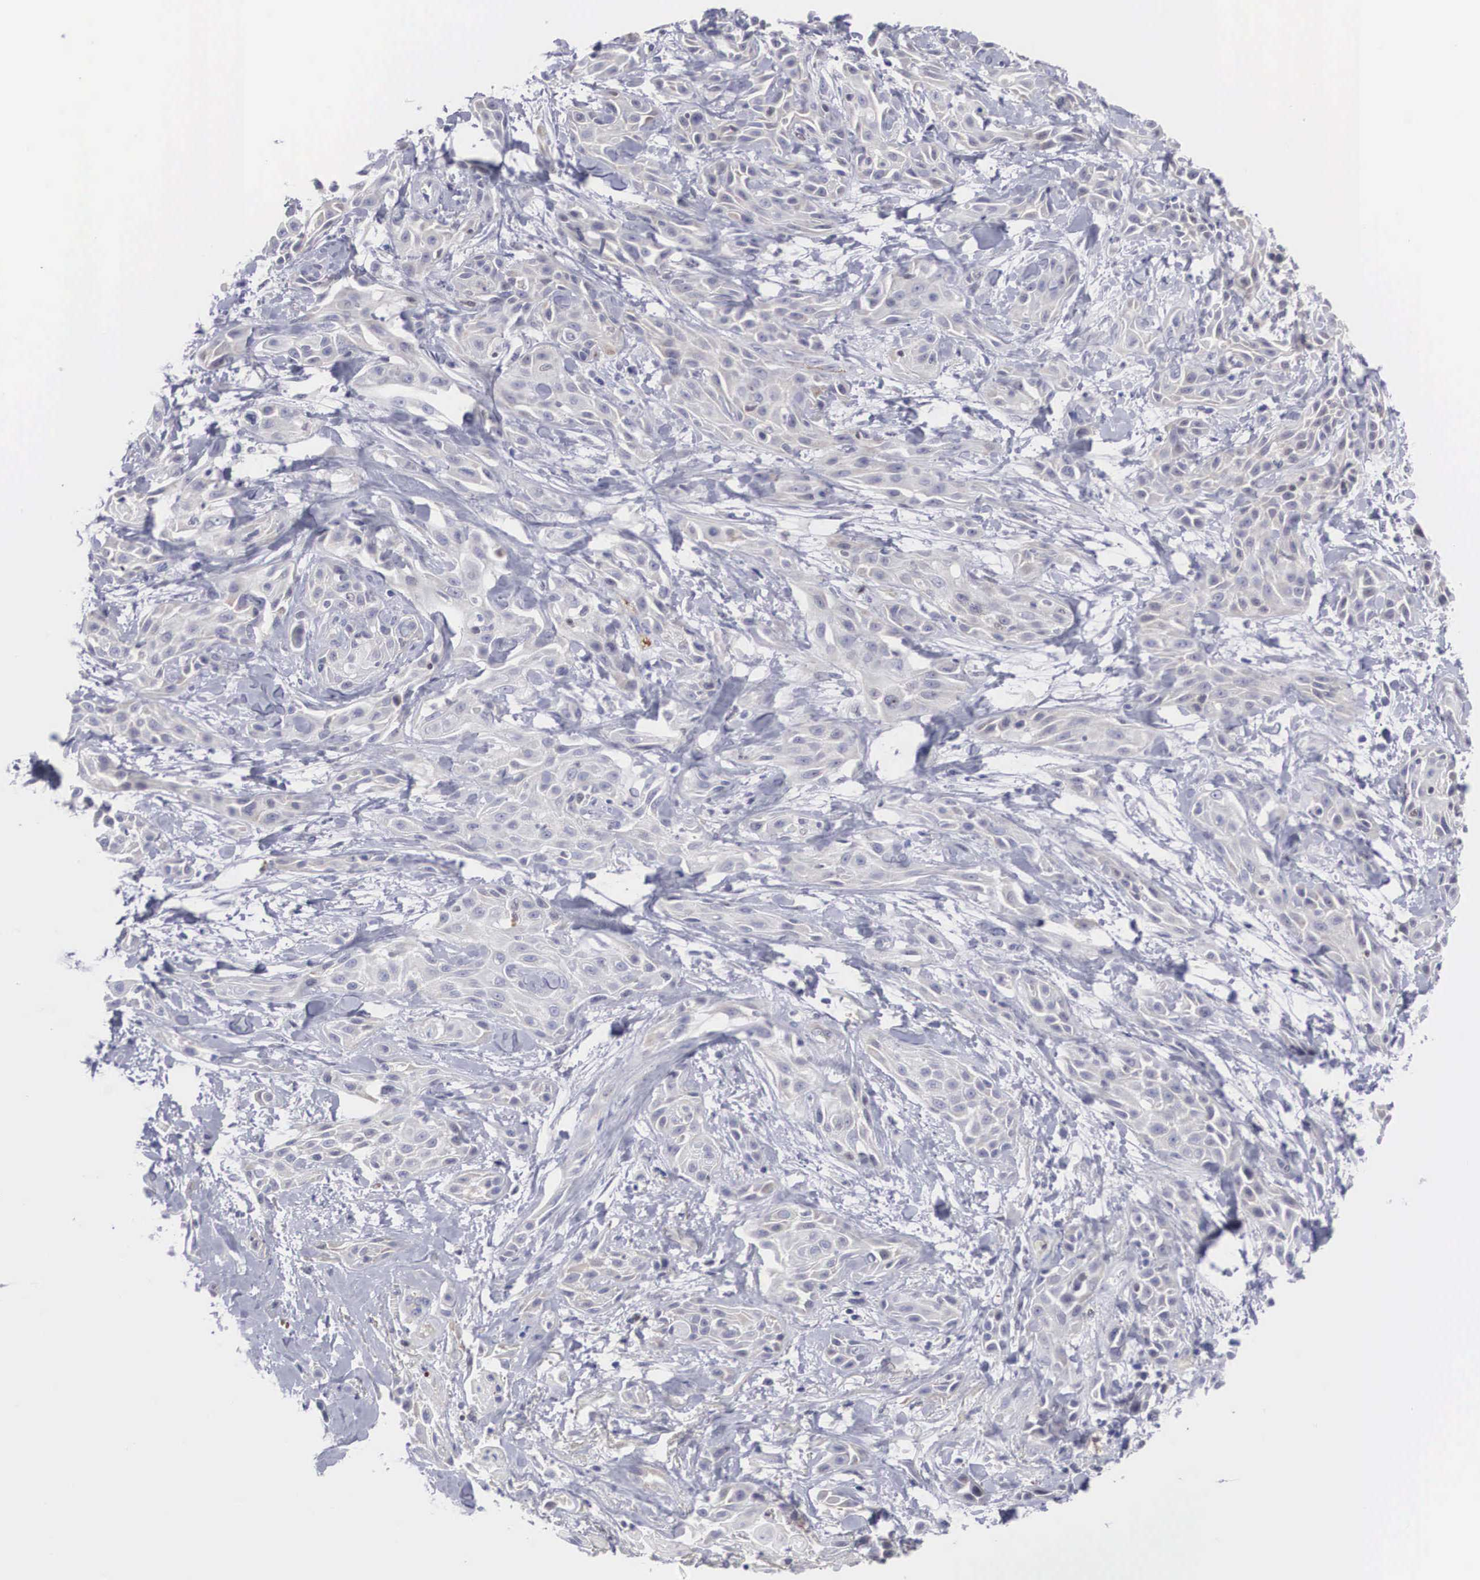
{"staining": {"intensity": "weak", "quantity": "<25%", "location": "cytoplasmic/membranous"}, "tissue": "skin cancer", "cell_type": "Tumor cells", "image_type": "cancer", "snomed": [{"axis": "morphology", "description": "Squamous cell carcinoma, NOS"}, {"axis": "topography", "description": "Skin"}, {"axis": "topography", "description": "Anal"}], "caption": "Image shows no protein positivity in tumor cells of skin cancer tissue. (Stains: DAB (3,3'-diaminobenzidine) IHC with hematoxylin counter stain, Microscopy: brightfield microscopy at high magnification).", "gene": "RBPJ", "patient": {"sex": "male", "age": 64}}